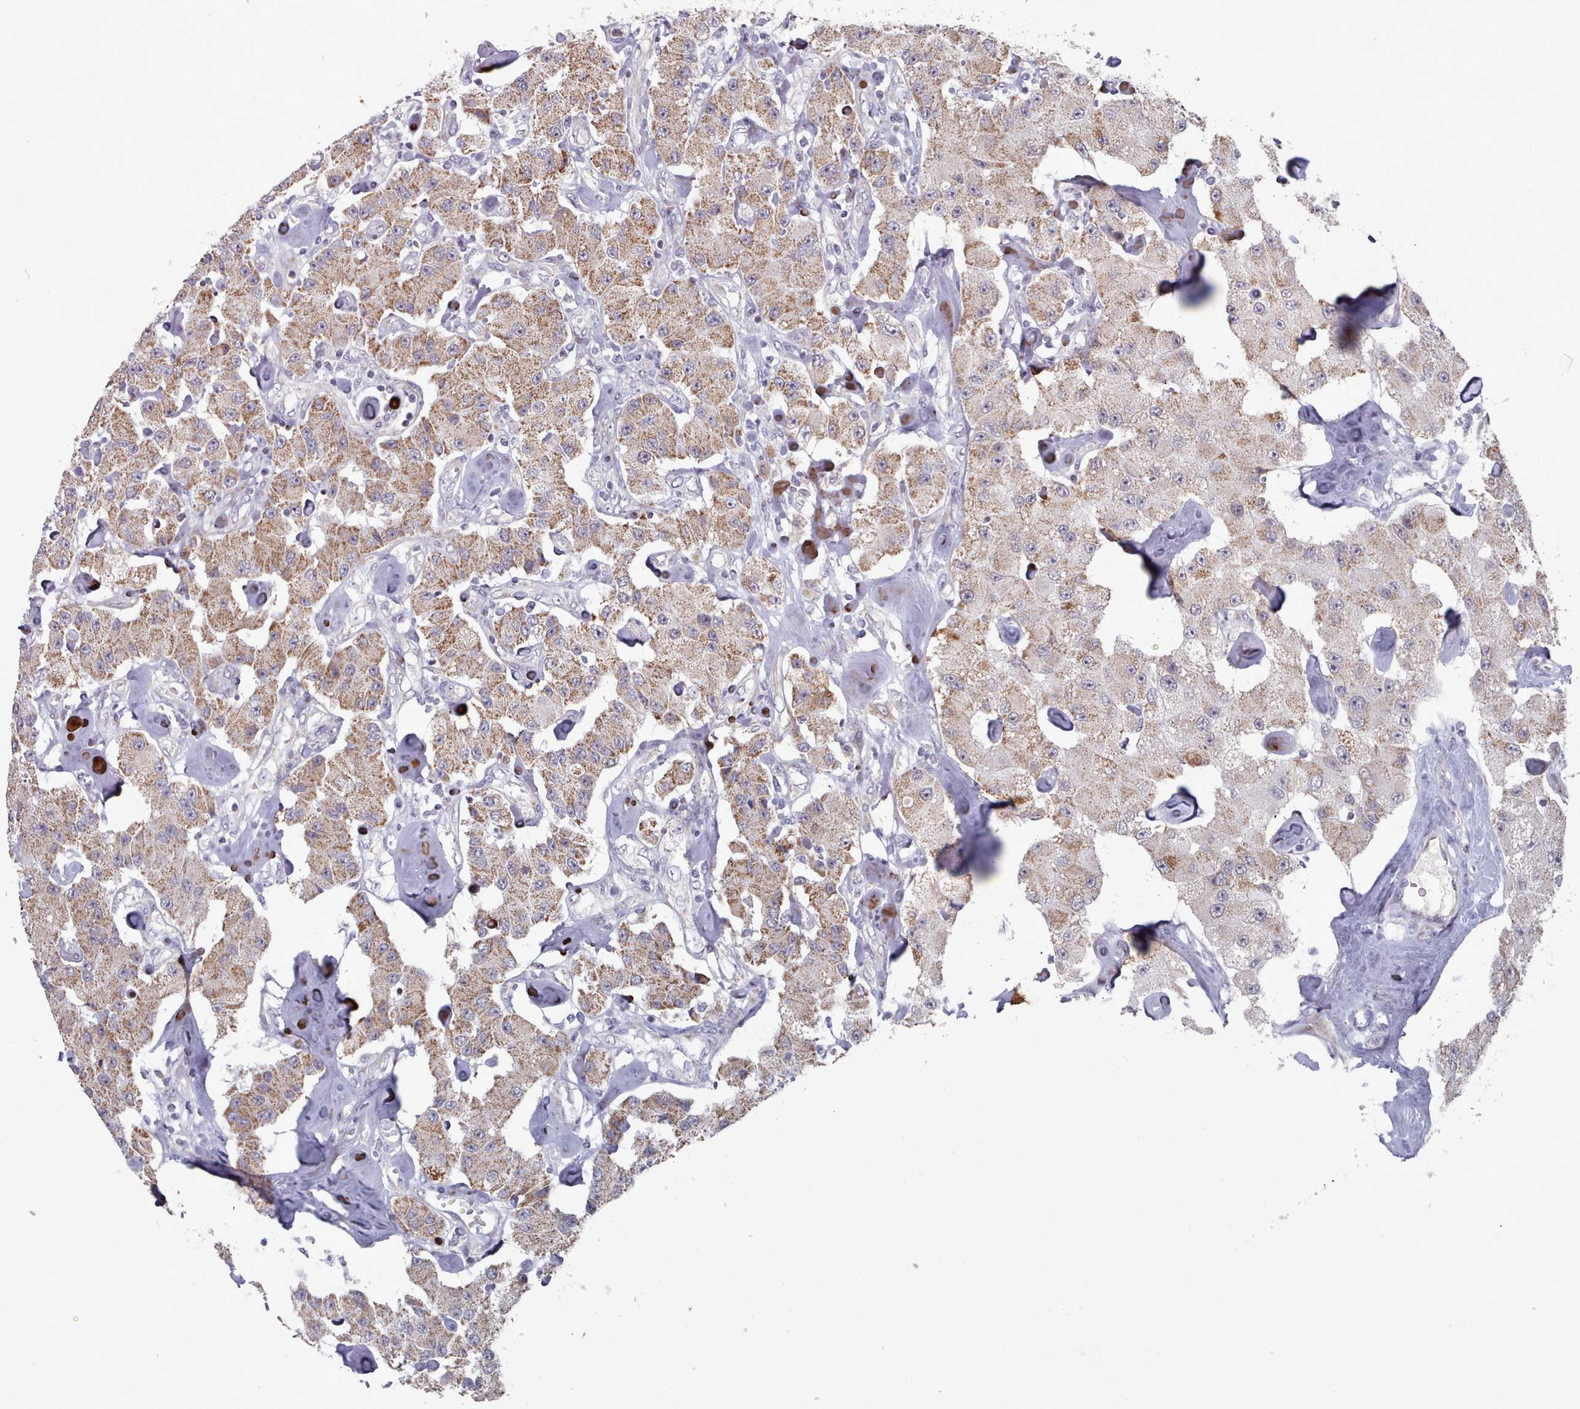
{"staining": {"intensity": "moderate", "quantity": ">75%", "location": "cytoplasmic/membranous"}, "tissue": "carcinoid", "cell_type": "Tumor cells", "image_type": "cancer", "snomed": [{"axis": "morphology", "description": "Carcinoid, malignant, NOS"}, {"axis": "topography", "description": "Pancreas"}], "caption": "Immunohistochemistry image of carcinoid (malignant) stained for a protein (brown), which shows medium levels of moderate cytoplasmic/membranous expression in about >75% of tumor cells.", "gene": "TRARG1", "patient": {"sex": "male", "age": 41}}